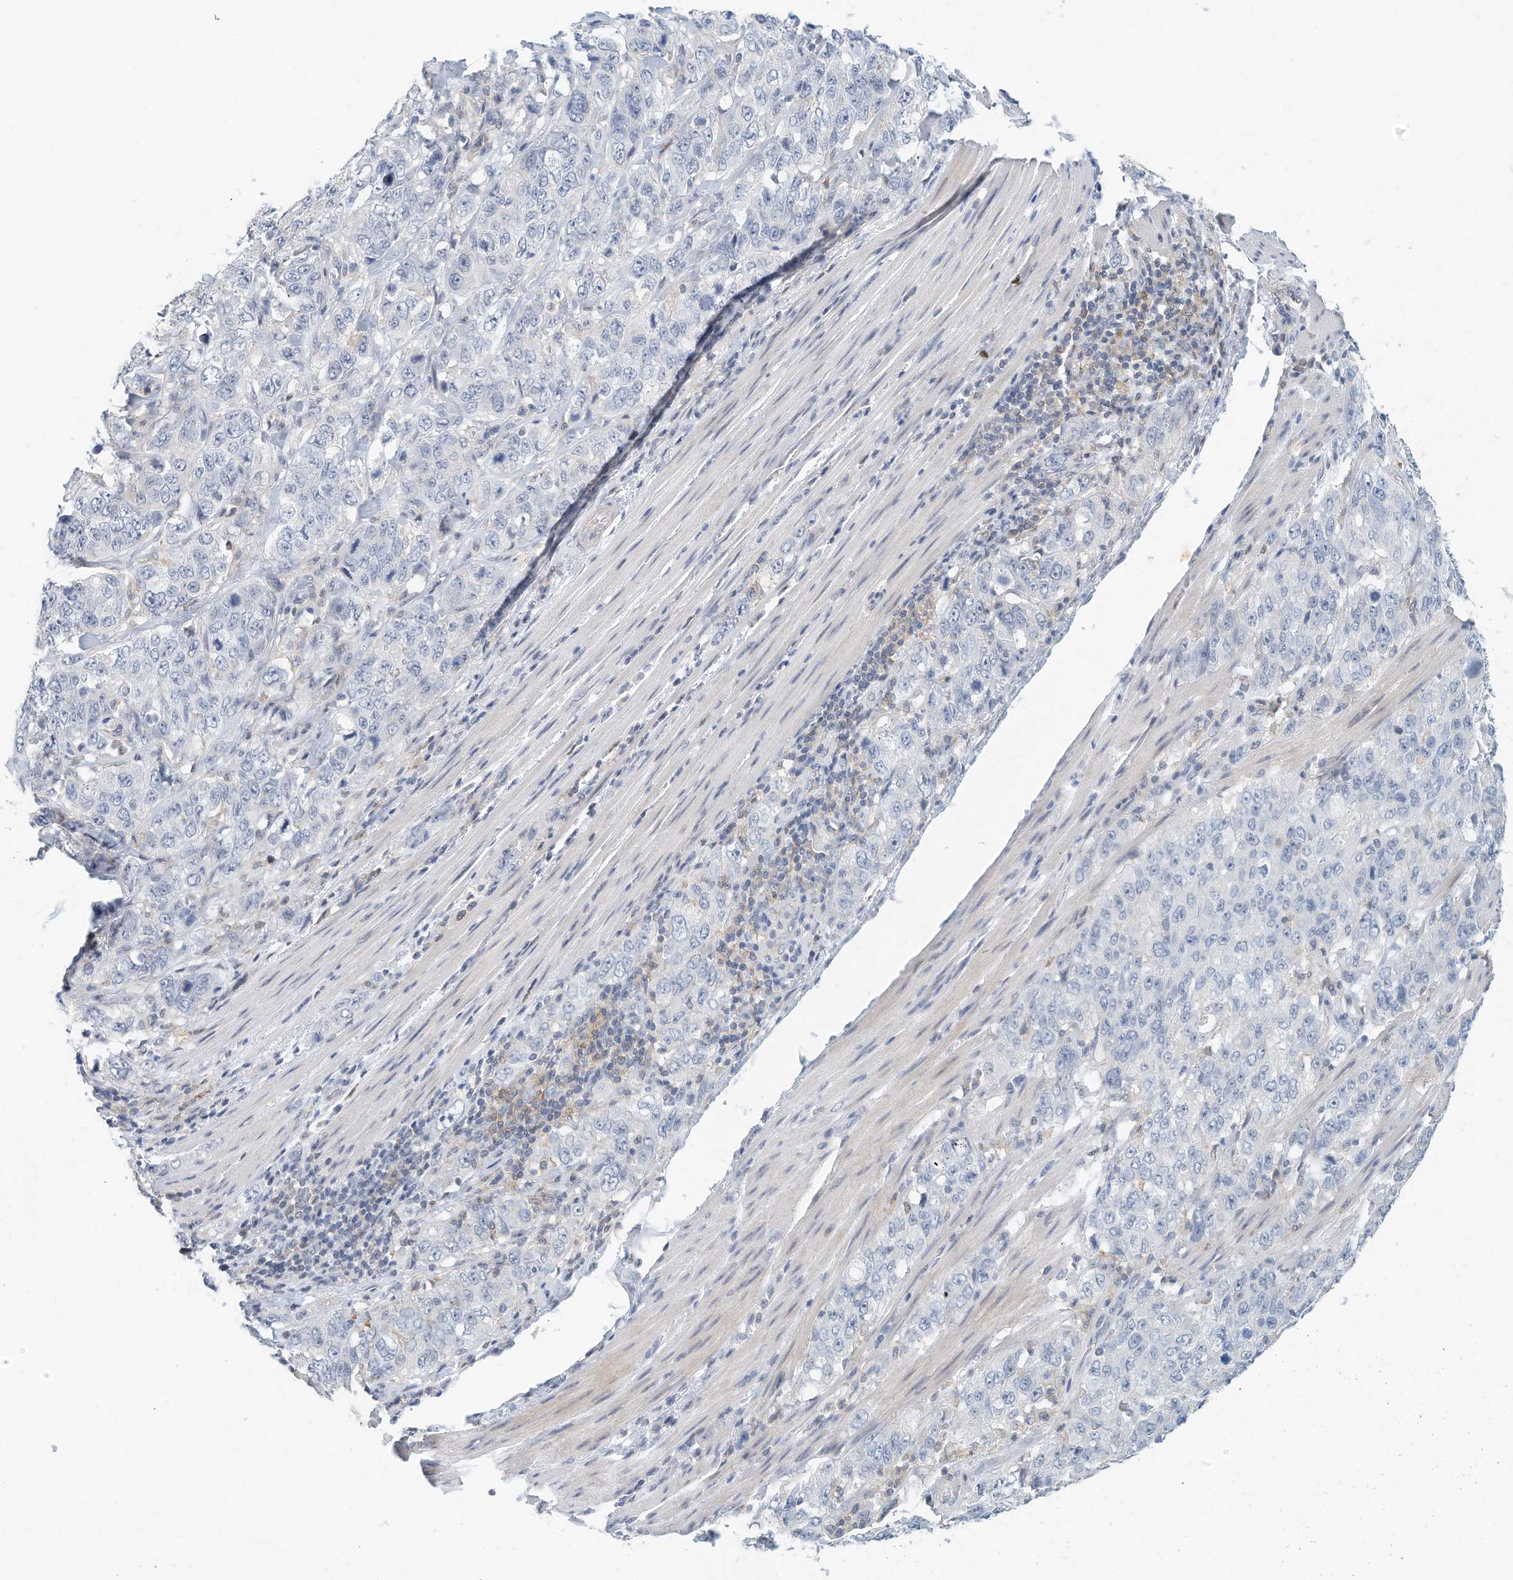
{"staining": {"intensity": "negative", "quantity": "none", "location": "none"}, "tissue": "stomach cancer", "cell_type": "Tumor cells", "image_type": "cancer", "snomed": [{"axis": "morphology", "description": "Adenocarcinoma, NOS"}, {"axis": "topography", "description": "Stomach"}], "caption": "This is an immunohistochemistry (IHC) photomicrograph of stomach cancer. There is no staining in tumor cells.", "gene": "MICAL1", "patient": {"sex": "male", "age": 48}}